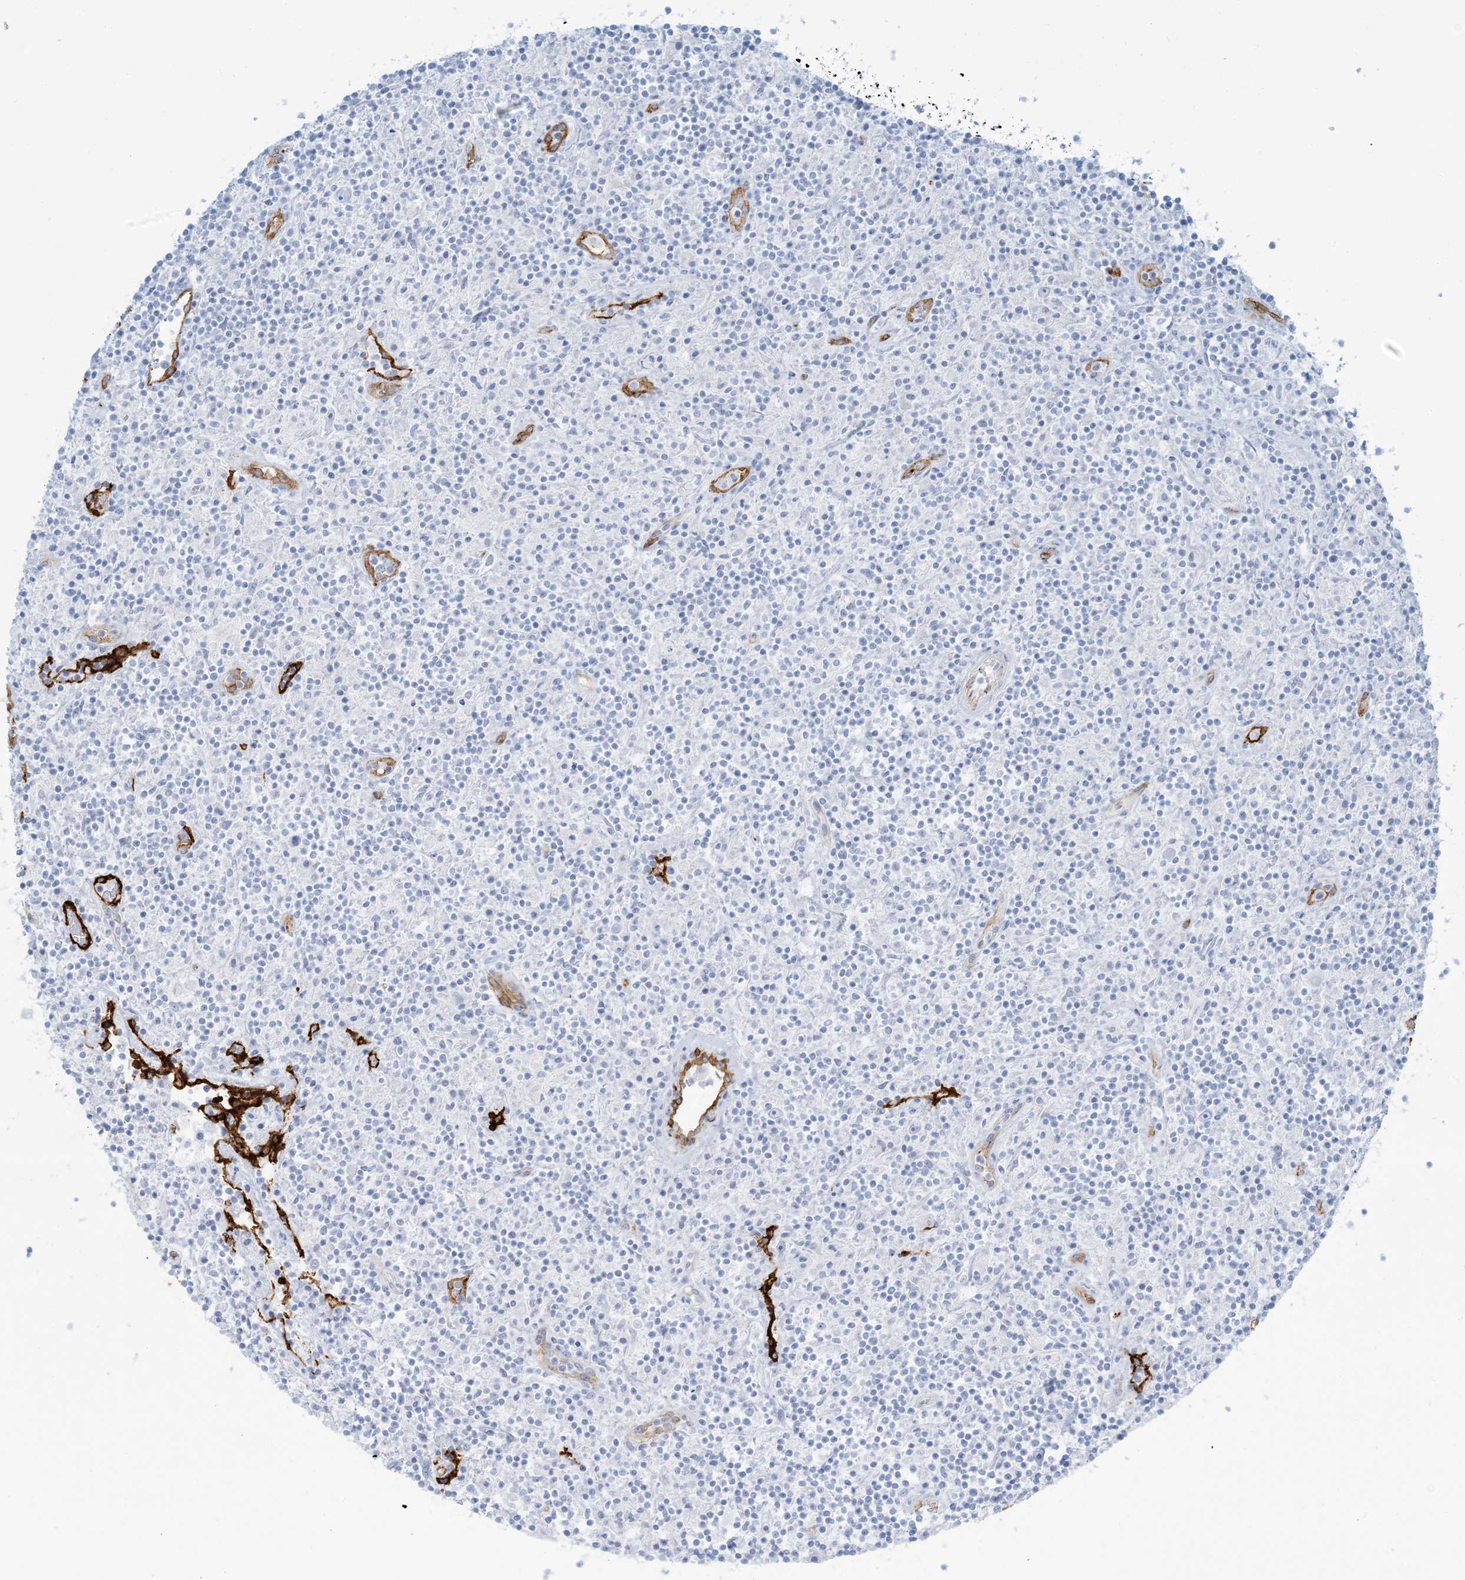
{"staining": {"intensity": "negative", "quantity": "none", "location": "none"}, "tissue": "lymphoma", "cell_type": "Tumor cells", "image_type": "cancer", "snomed": [{"axis": "morphology", "description": "Hodgkin's disease, NOS"}, {"axis": "topography", "description": "Lymph node"}], "caption": "High magnification brightfield microscopy of lymphoma stained with DAB (brown) and counterstained with hematoxylin (blue): tumor cells show no significant expression.", "gene": "EPS8L3", "patient": {"sex": "male", "age": 70}}